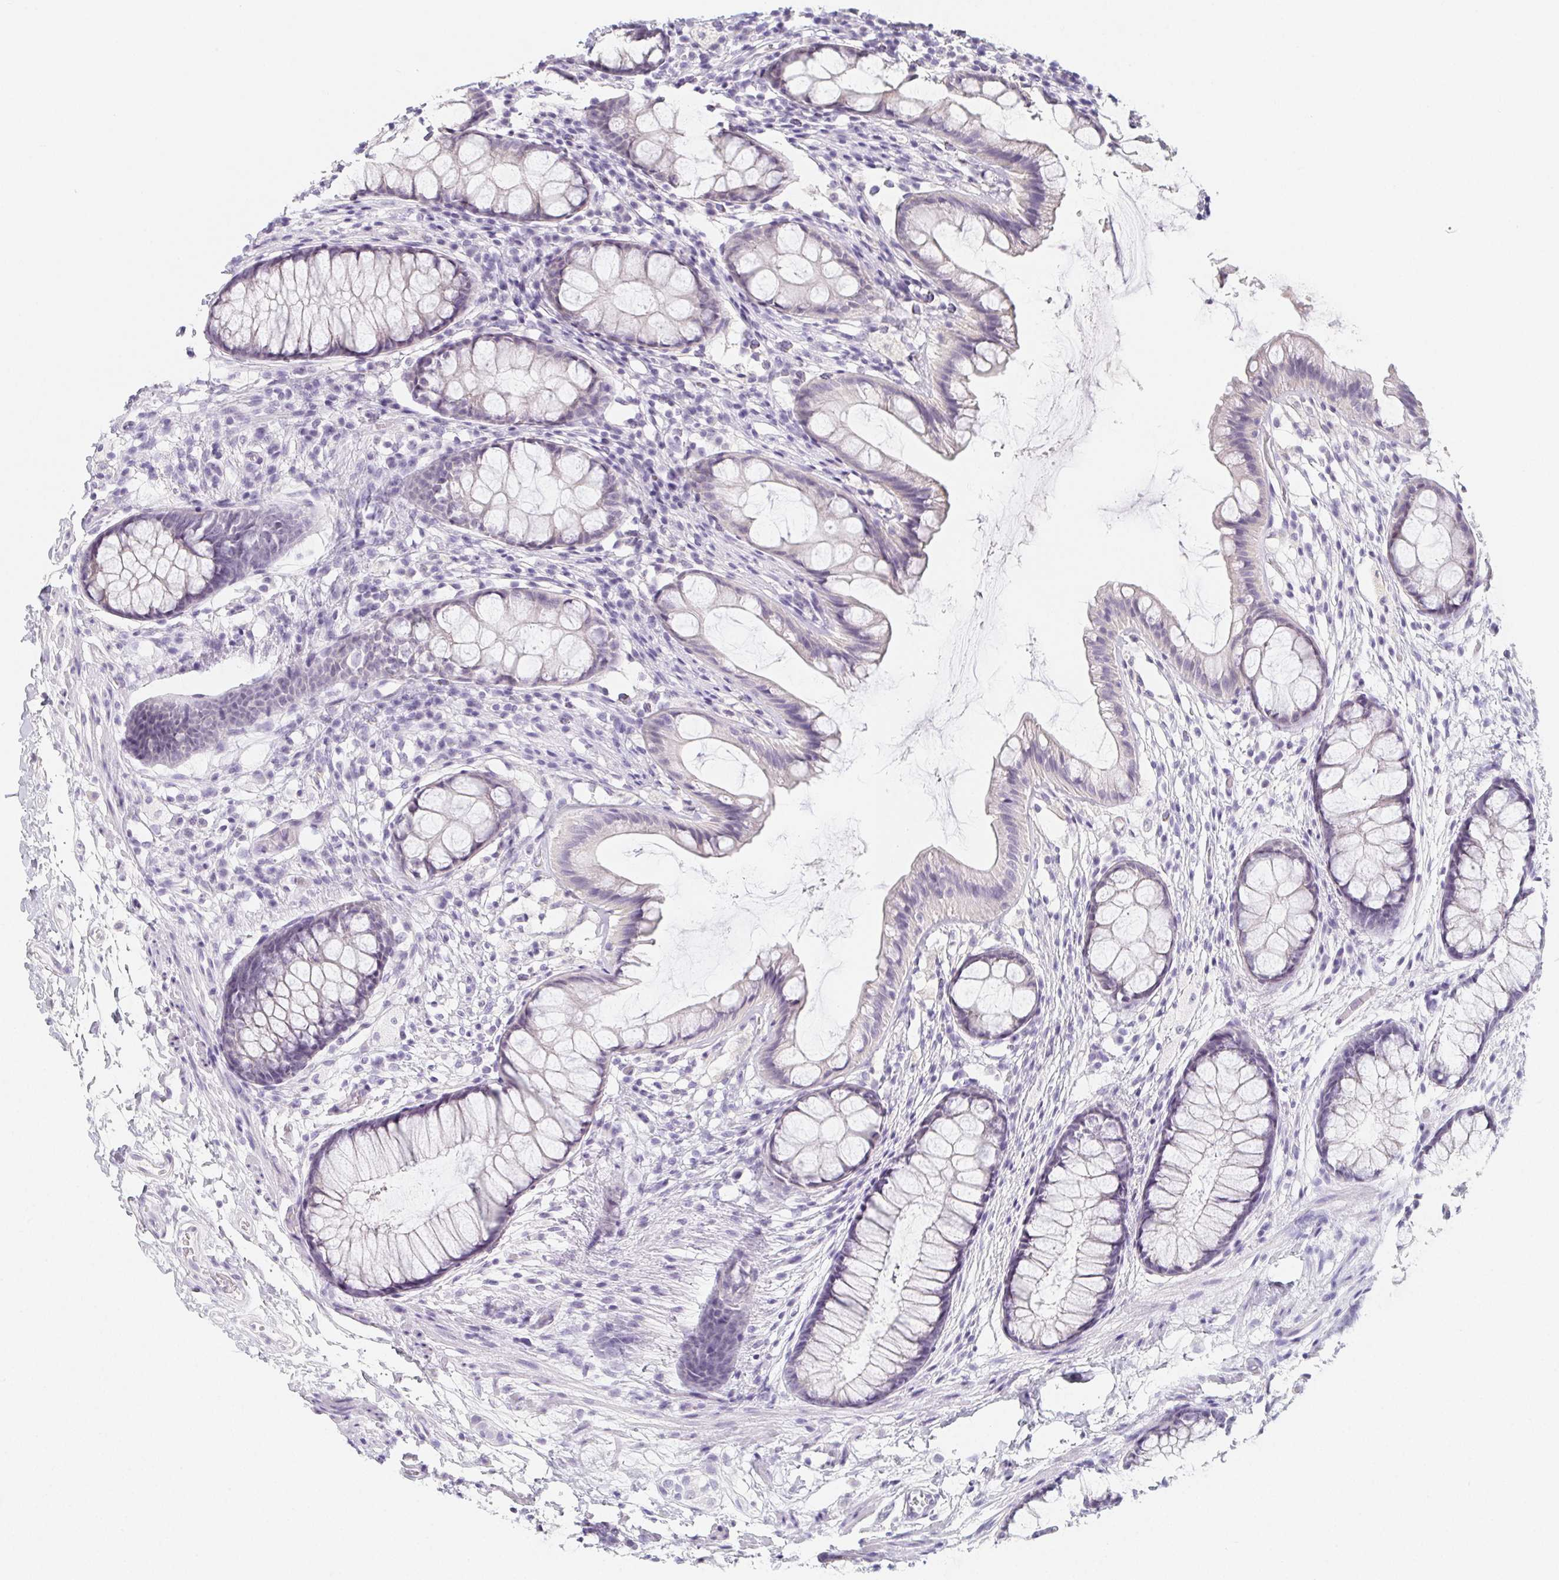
{"staining": {"intensity": "negative", "quantity": "none", "location": "none"}, "tissue": "rectum", "cell_type": "Glandular cells", "image_type": "normal", "snomed": [{"axis": "morphology", "description": "Normal tissue, NOS"}, {"axis": "topography", "description": "Rectum"}], "caption": "This image is of benign rectum stained with immunohistochemistry to label a protein in brown with the nuclei are counter-stained blue. There is no positivity in glandular cells. (Stains: DAB immunohistochemistry with hematoxylin counter stain, Microscopy: brightfield microscopy at high magnification).", "gene": "GLIPR1L1", "patient": {"sex": "female", "age": 62}}